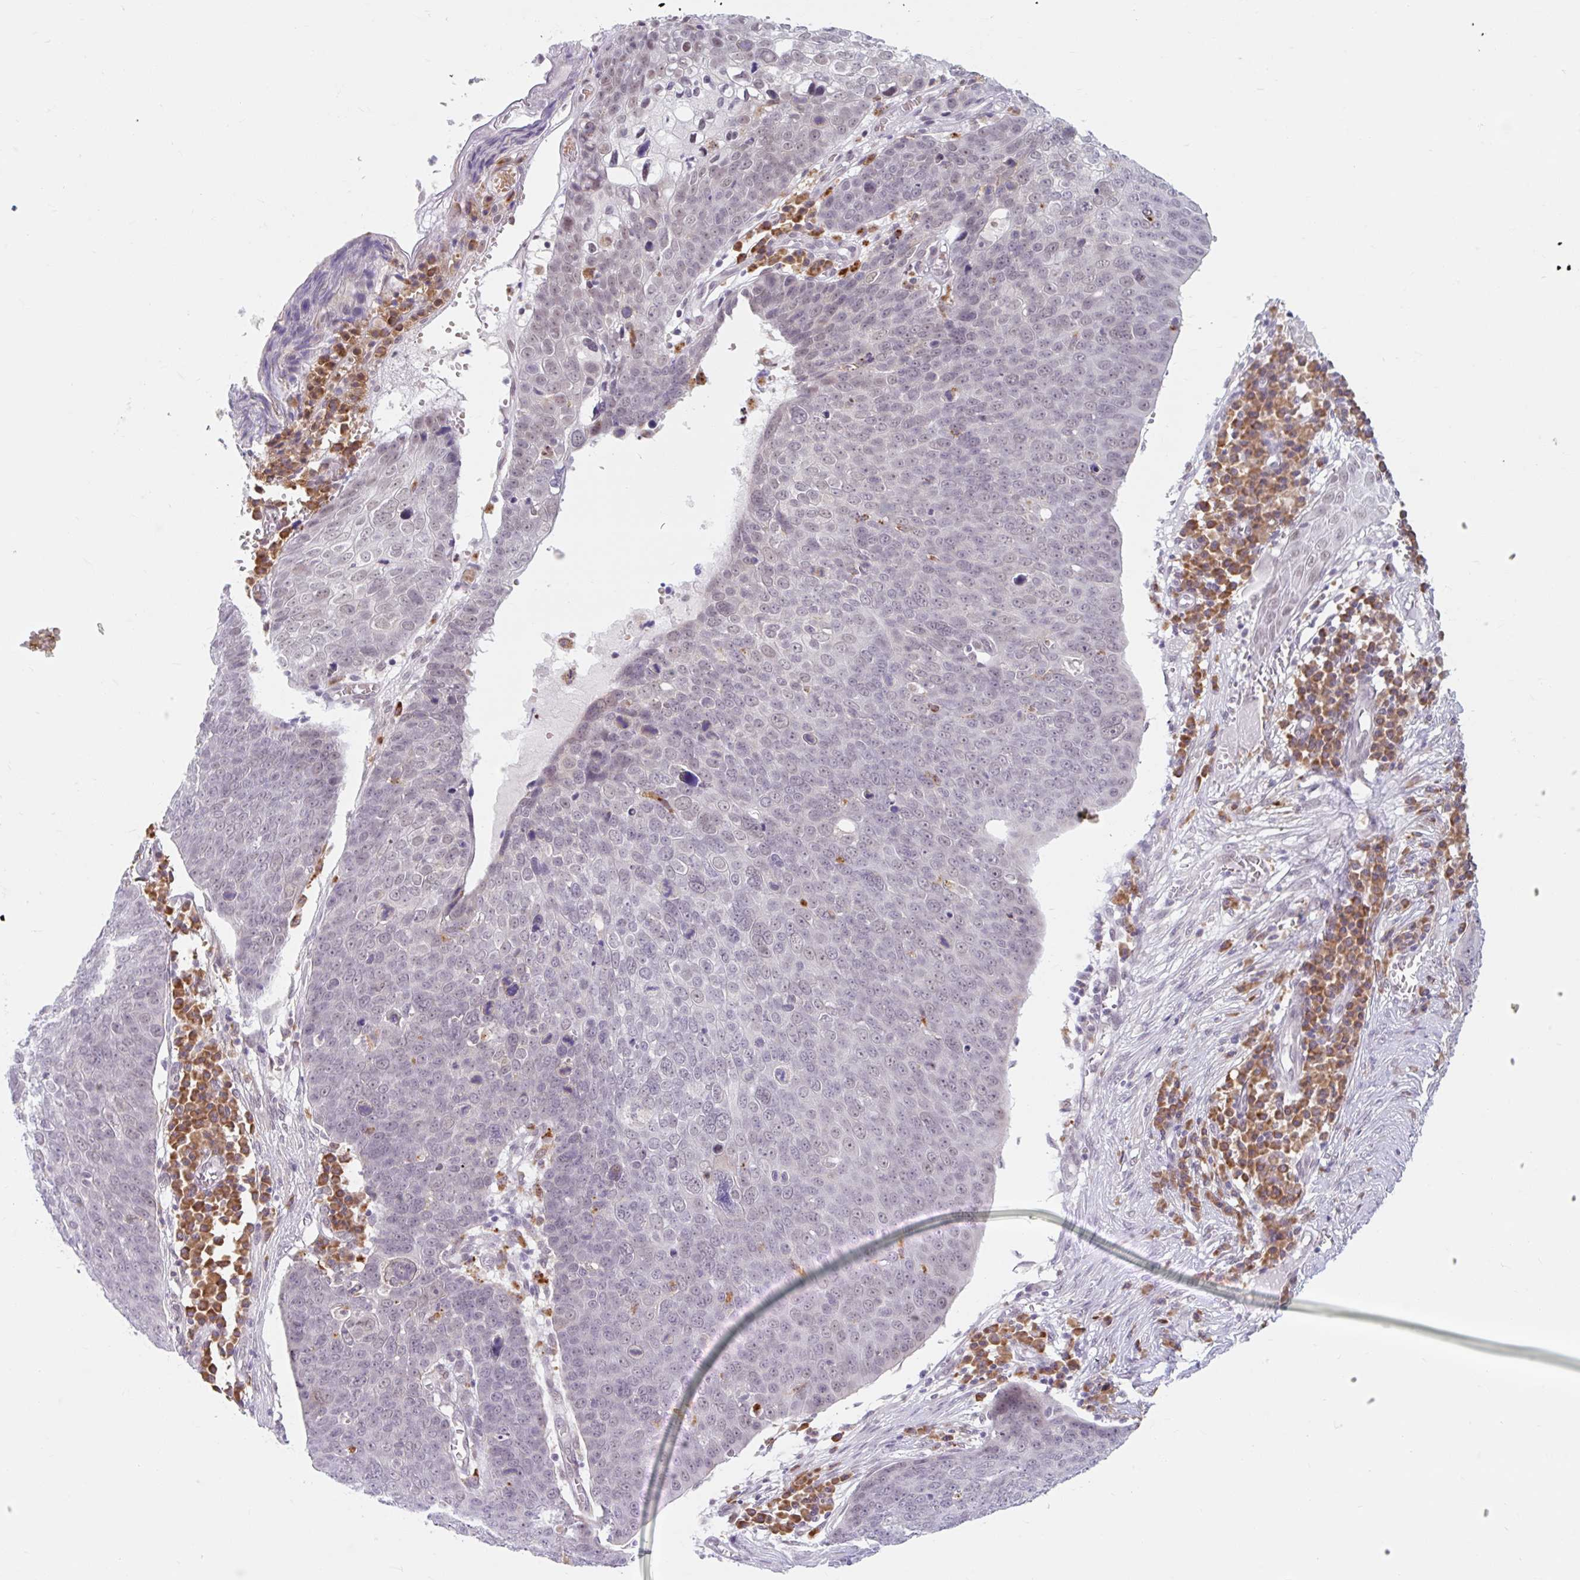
{"staining": {"intensity": "negative", "quantity": "none", "location": "none"}, "tissue": "skin cancer", "cell_type": "Tumor cells", "image_type": "cancer", "snomed": [{"axis": "morphology", "description": "Squamous cell carcinoma, NOS"}, {"axis": "topography", "description": "Skin"}], "caption": "High power microscopy histopathology image of an immunohistochemistry image of skin cancer, revealing no significant expression in tumor cells.", "gene": "SRSF10", "patient": {"sex": "male", "age": 71}}